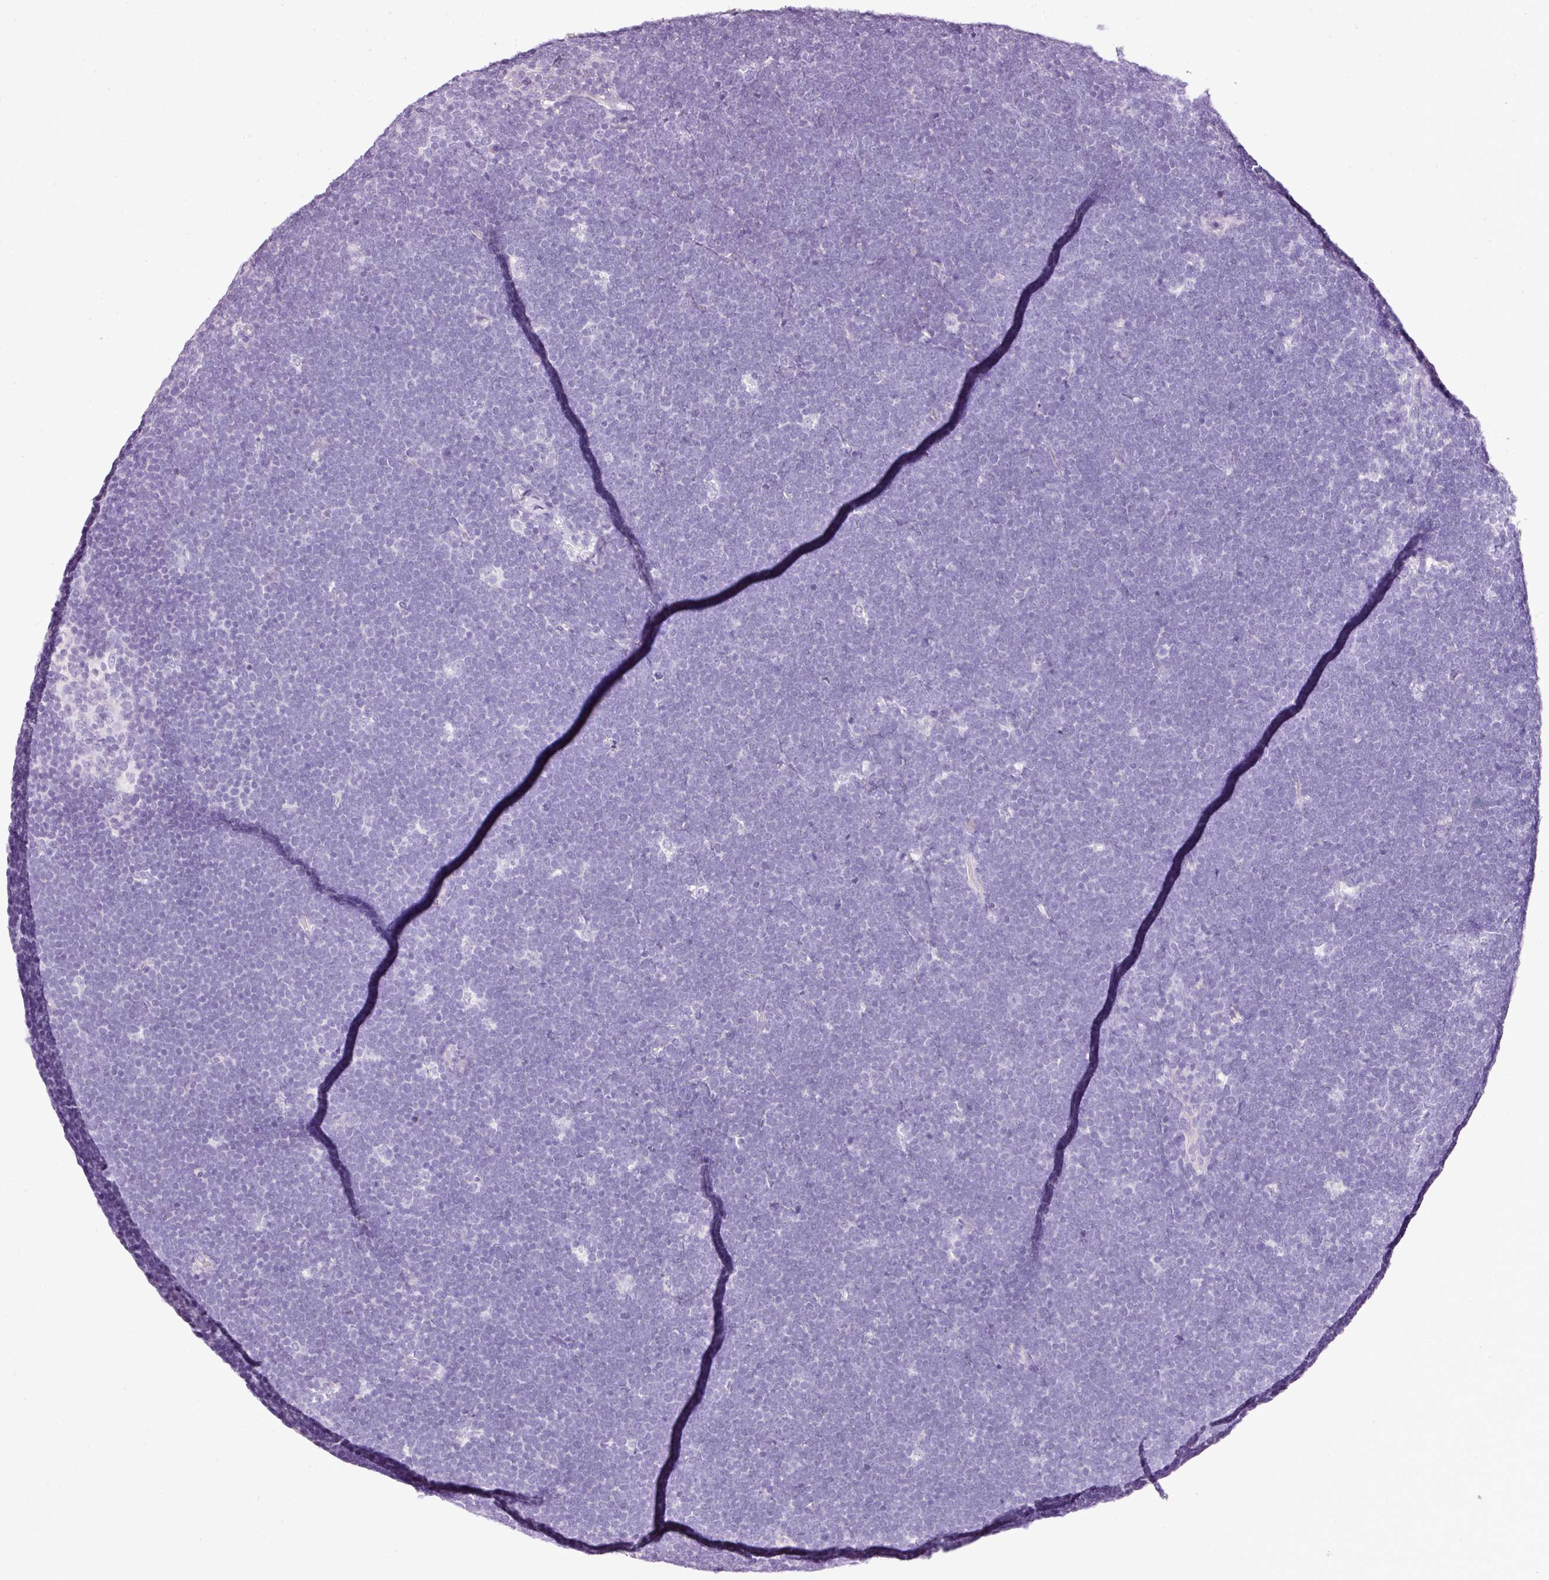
{"staining": {"intensity": "negative", "quantity": "none", "location": "none"}, "tissue": "lymphoma", "cell_type": "Tumor cells", "image_type": "cancer", "snomed": [{"axis": "morphology", "description": "Malignant lymphoma, non-Hodgkin's type, High grade"}, {"axis": "topography", "description": "Lymph node"}], "caption": "Histopathology image shows no protein staining in tumor cells of malignant lymphoma, non-Hodgkin's type (high-grade) tissue. (Immunohistochemistry, brightfield microscopy, high magnification).", "gene": "BSND", "patient": {"sex": "male", "age": 13}}